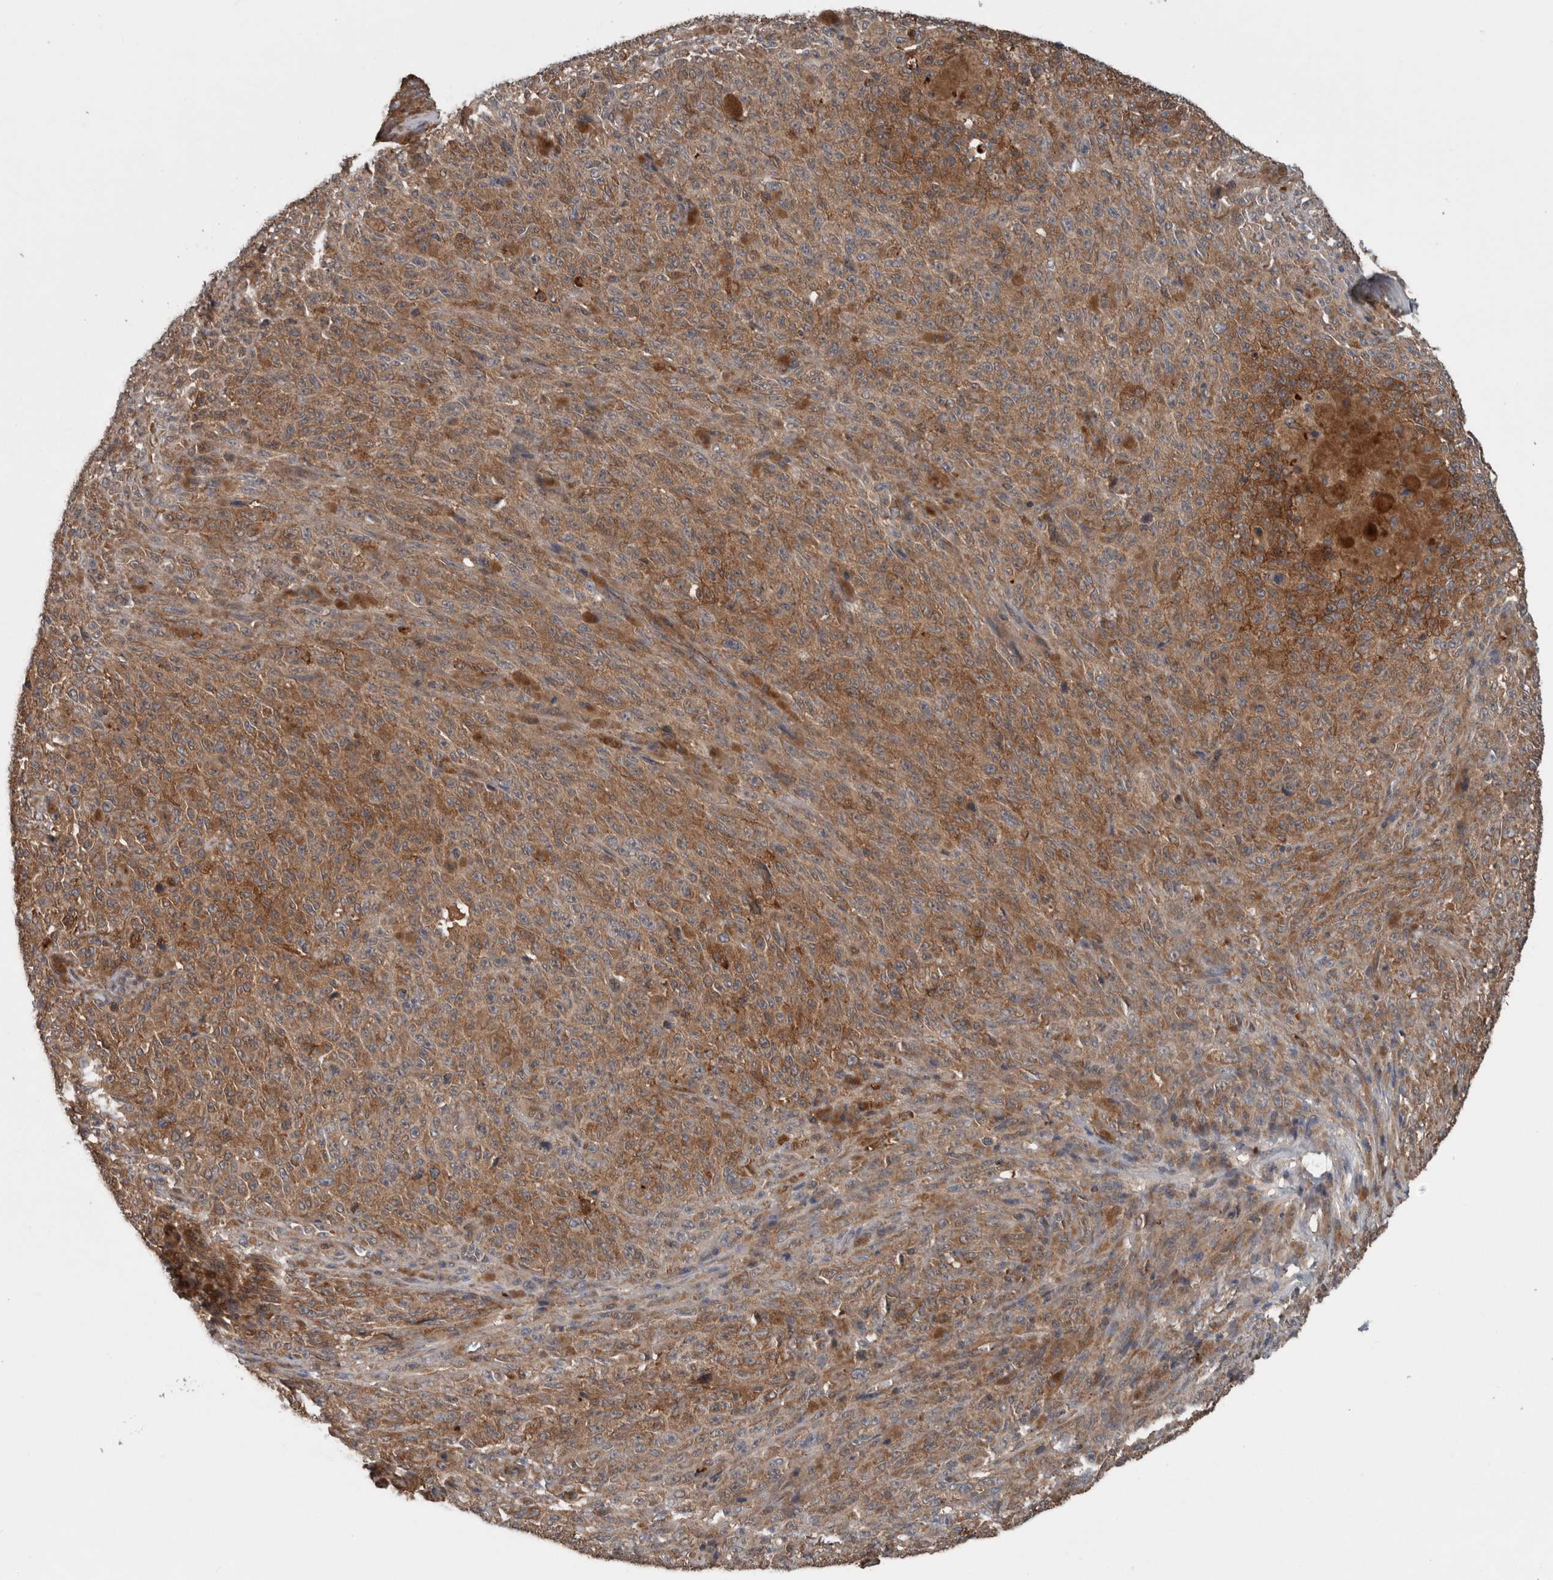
{"staining": {"intensity": "moderate", "quantity": ">75%", "location": "cytoplasmic/membranous"}, "tissue": "melanoma", "cell_type": "Tumor cells", "image_type": "cancer", "snomed": [{"axis": "morphology", "description": "Malignant melanoma, NOS"}, {"axis": "topography", "description": "Skin"}], "caption": "There is medium levels of moderate cytoplasmic/membranous positivity in tumor cells of melanoma, as demonstrated by immunohistochemical staining (brown color).", "gene": "RIOK3", "patient": {"sex": "female", "age": 82}}